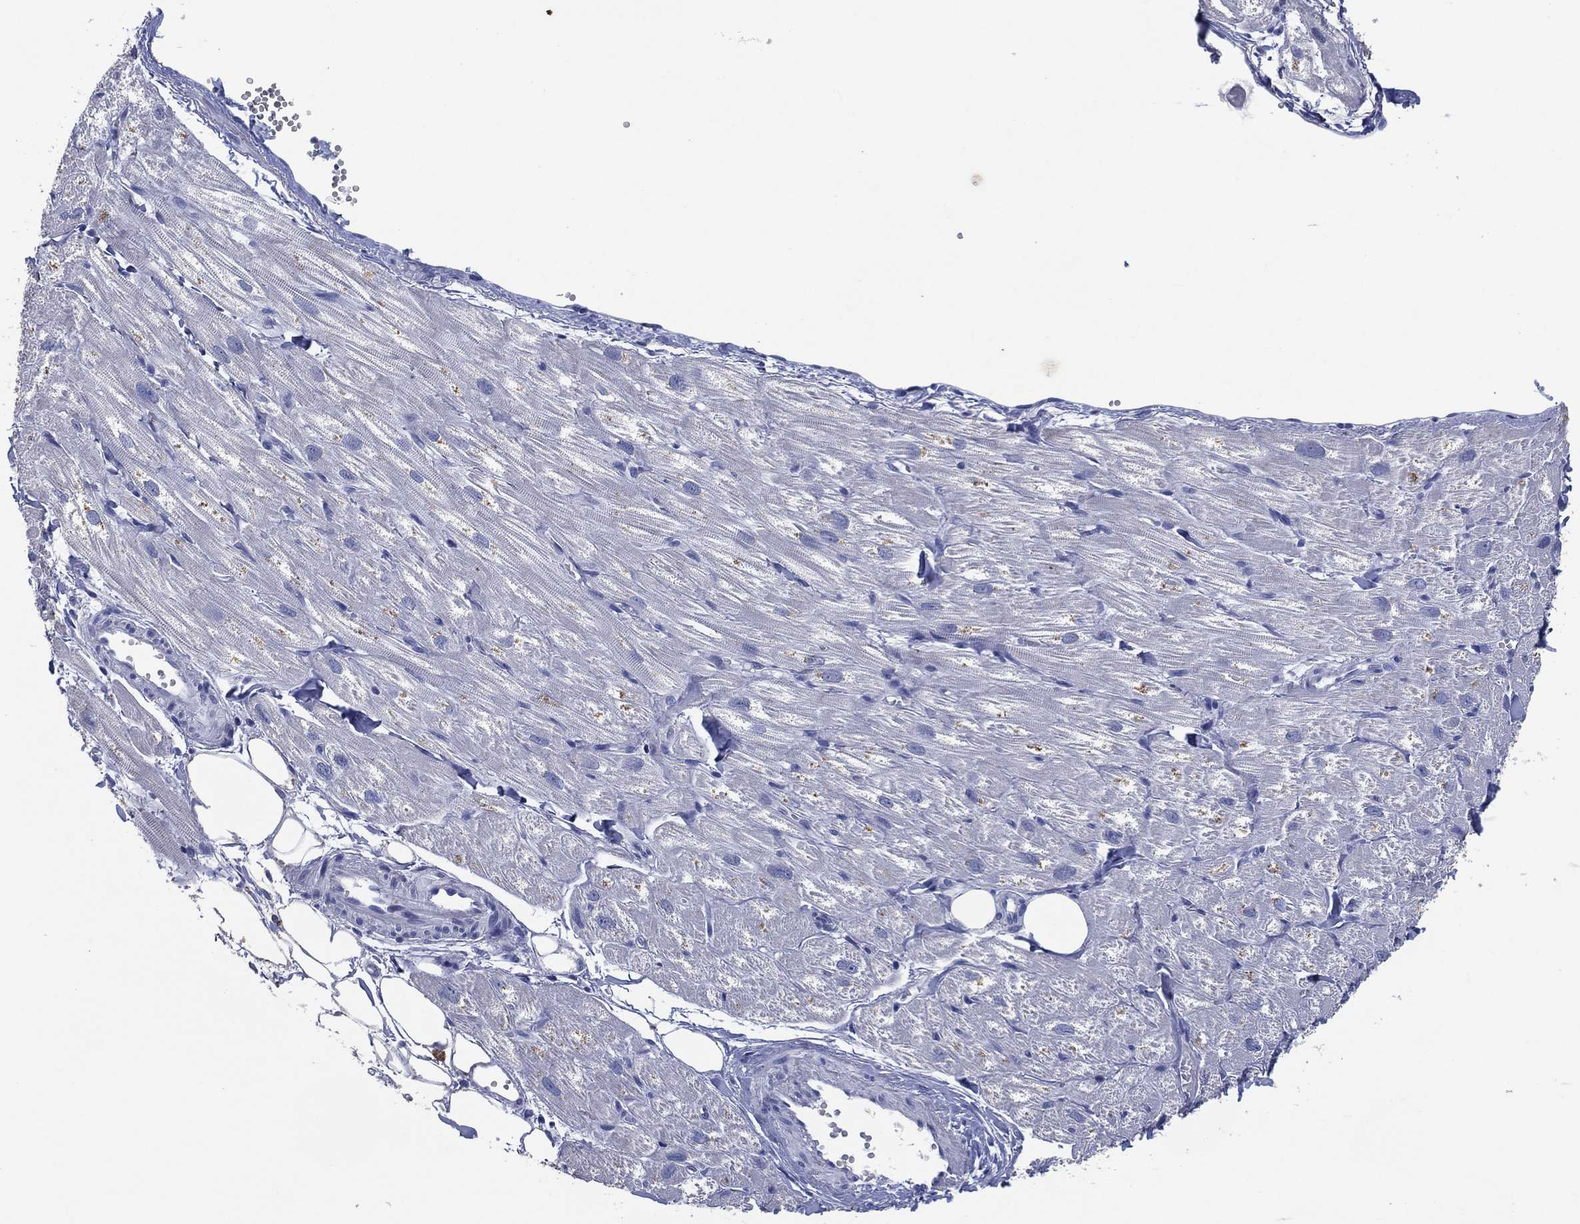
{"staining": {"intensity": "negative", "quantity": "none", "location": "none"}, "tissue": "heart muscle", "cell_type": "Cardiomyocytes", "image_type": "normal", "snomed": [{"axis": "morphology", "description": "Normal tissue, NOS"}, {"axis": "topography", "description": "Heart"}], "caption": "A high-resolution micrograph shows immunohistochemistry staining of normal heart muscle, which shows no significant positivity in cardiomyocytes.", "gene": "FSCN2", "patient": {"sex": "male", "age": 58}}